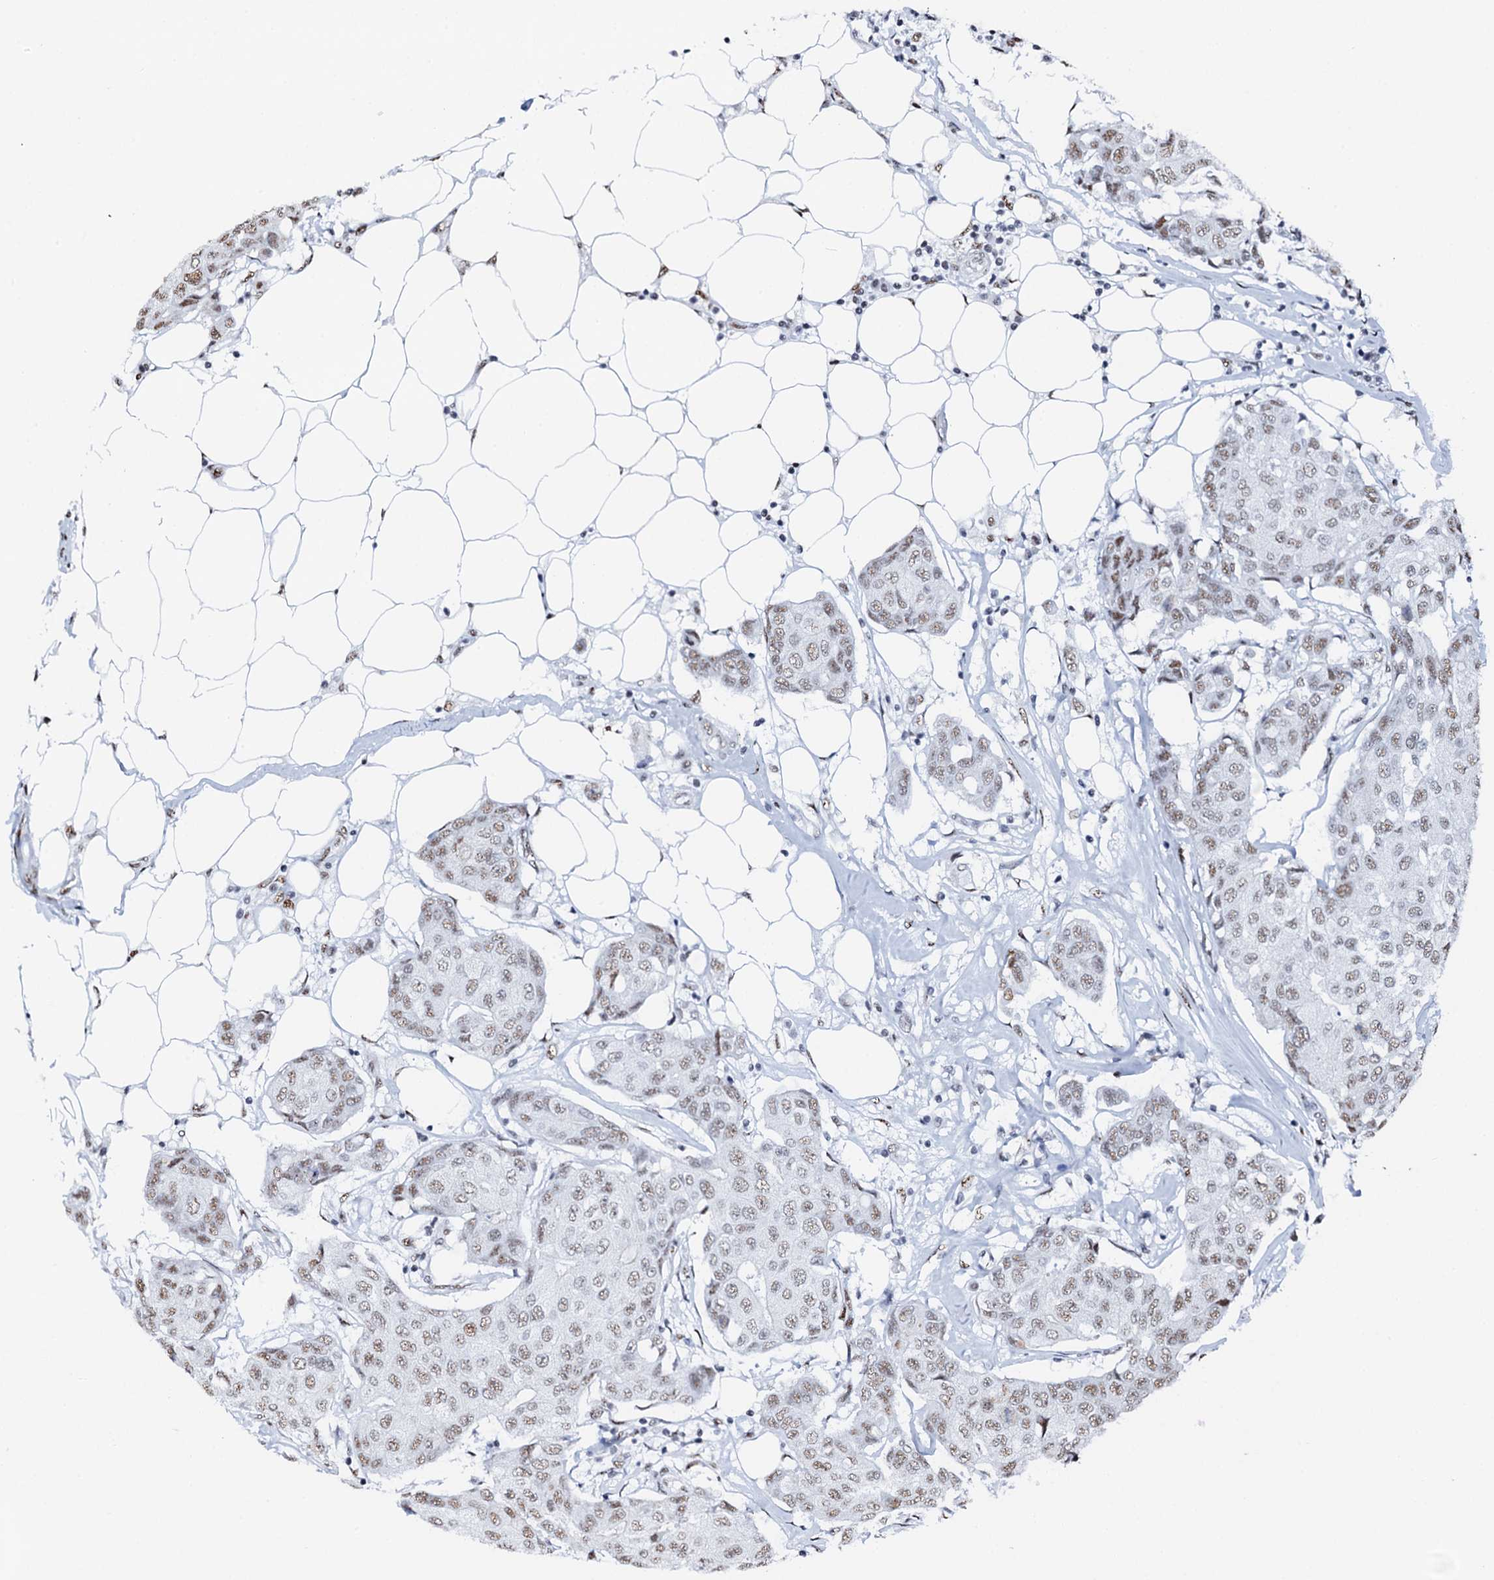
{"staining": {"intensity": "moderate", "quantity": ">75%", "location": "nuclear"}, "tissue": "breast cancer", "cell_type": "Tumor cells", "image_type": "cancer", "snomed": [{"axis": "morphology", "description": "Duct carcinoma"}, {"axis": "topography", "description": "Breast"}], "caption": "DAB immunohistochemical staining of human breast cancer (invasive ductal carcinoma) displays moderate nuclear protein staining in approximately >75% of tumor cells.", "gene": "NKAPD1", "patient": {"sex": "female", "age": 80}}